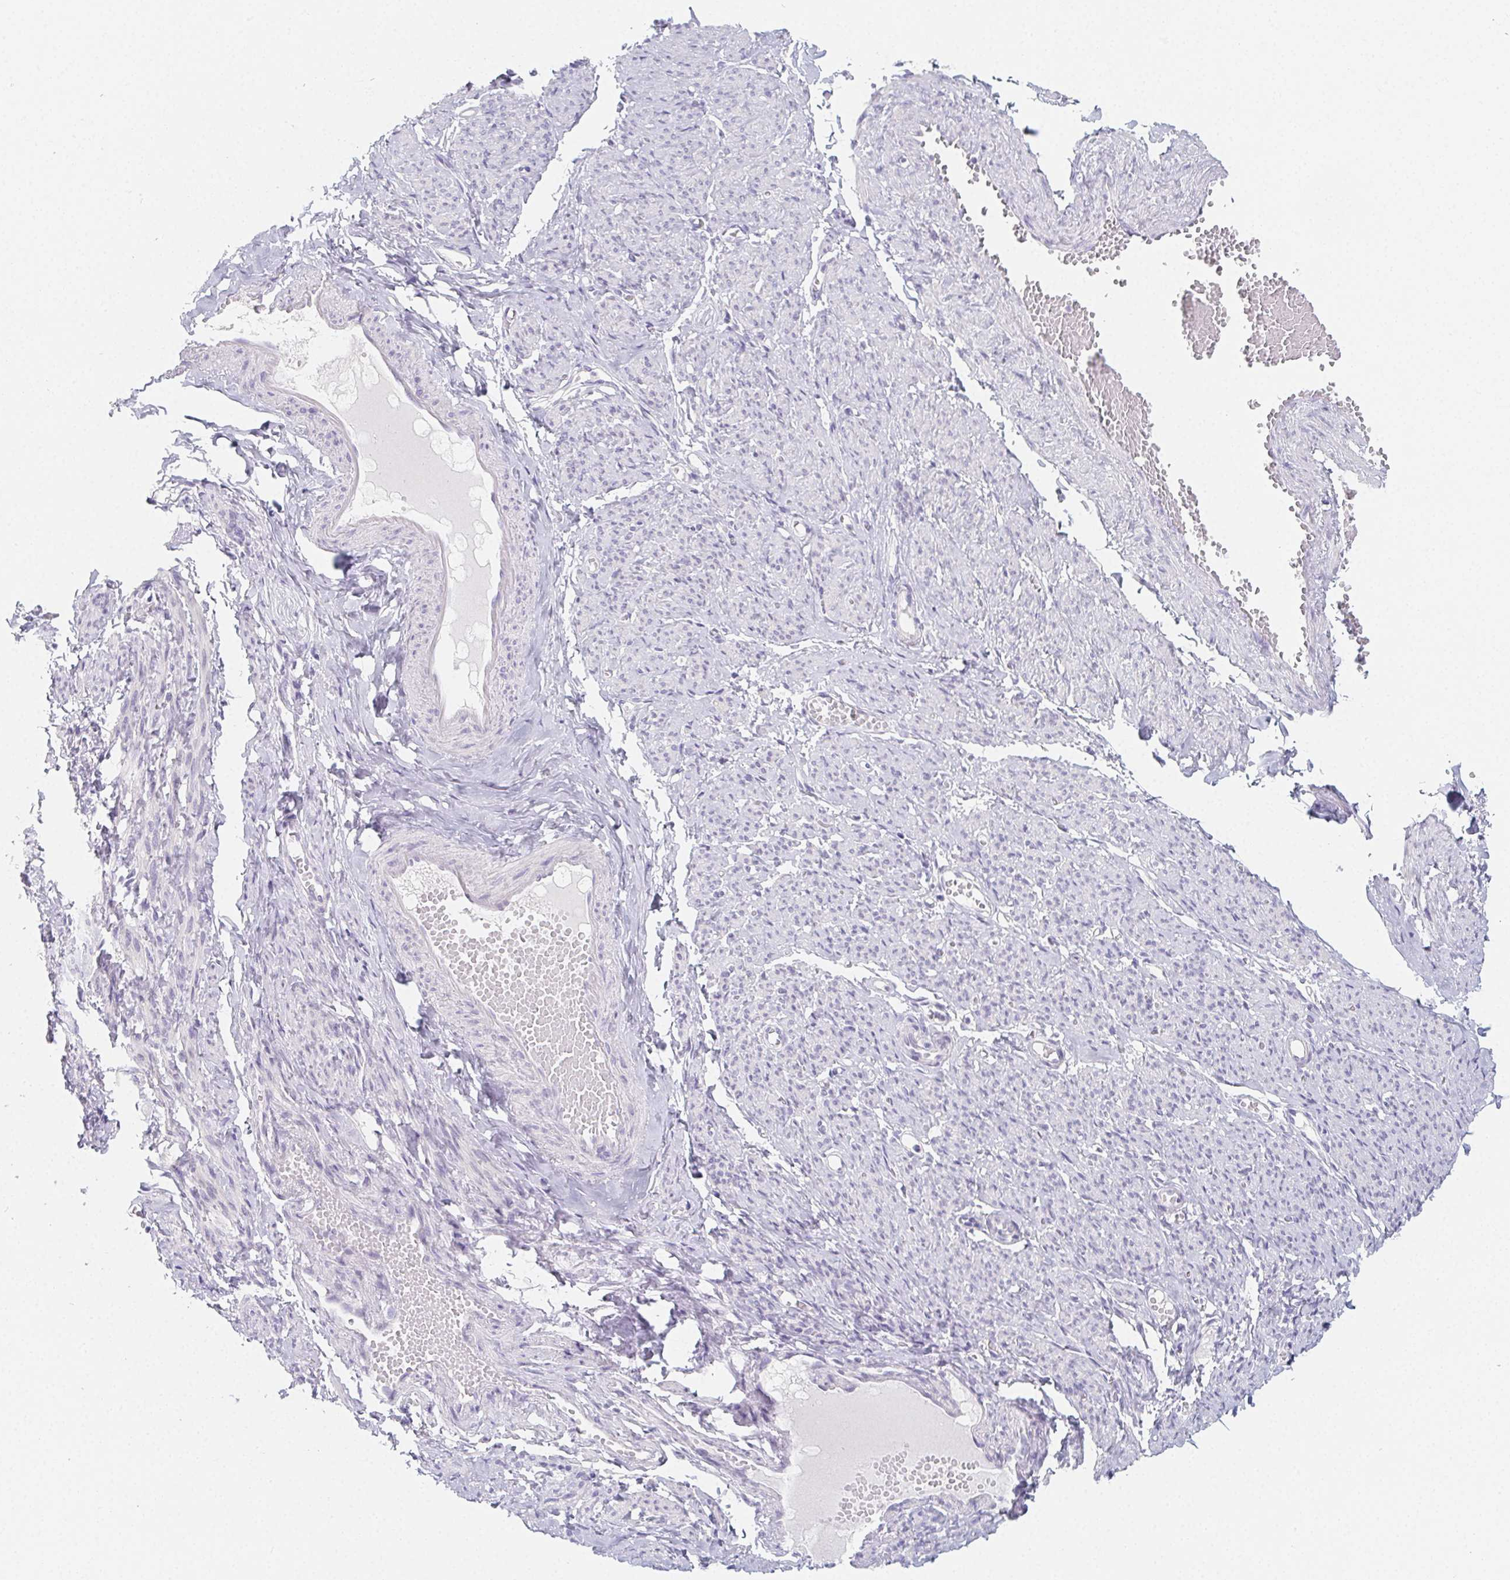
{"staining": {"intensity": "negative", "quantity": "none", "location": "none"}, "tissue": "smooth muscle", "cell_type": "Smooth muscle cells", "image_type": "normal", "snomed": [{"axis": "morphology", "description": "Normal tissue, NOS"}, {"axis": "topography", "description": "Smooth muscle"}], "caption": "DAB immunohistochemical staining of normal human smooth muscle shows no significant expression in smooth muscle cells.", "gene": "GLIPR1L1", "patient": {"sex": "female", "age": 65}}